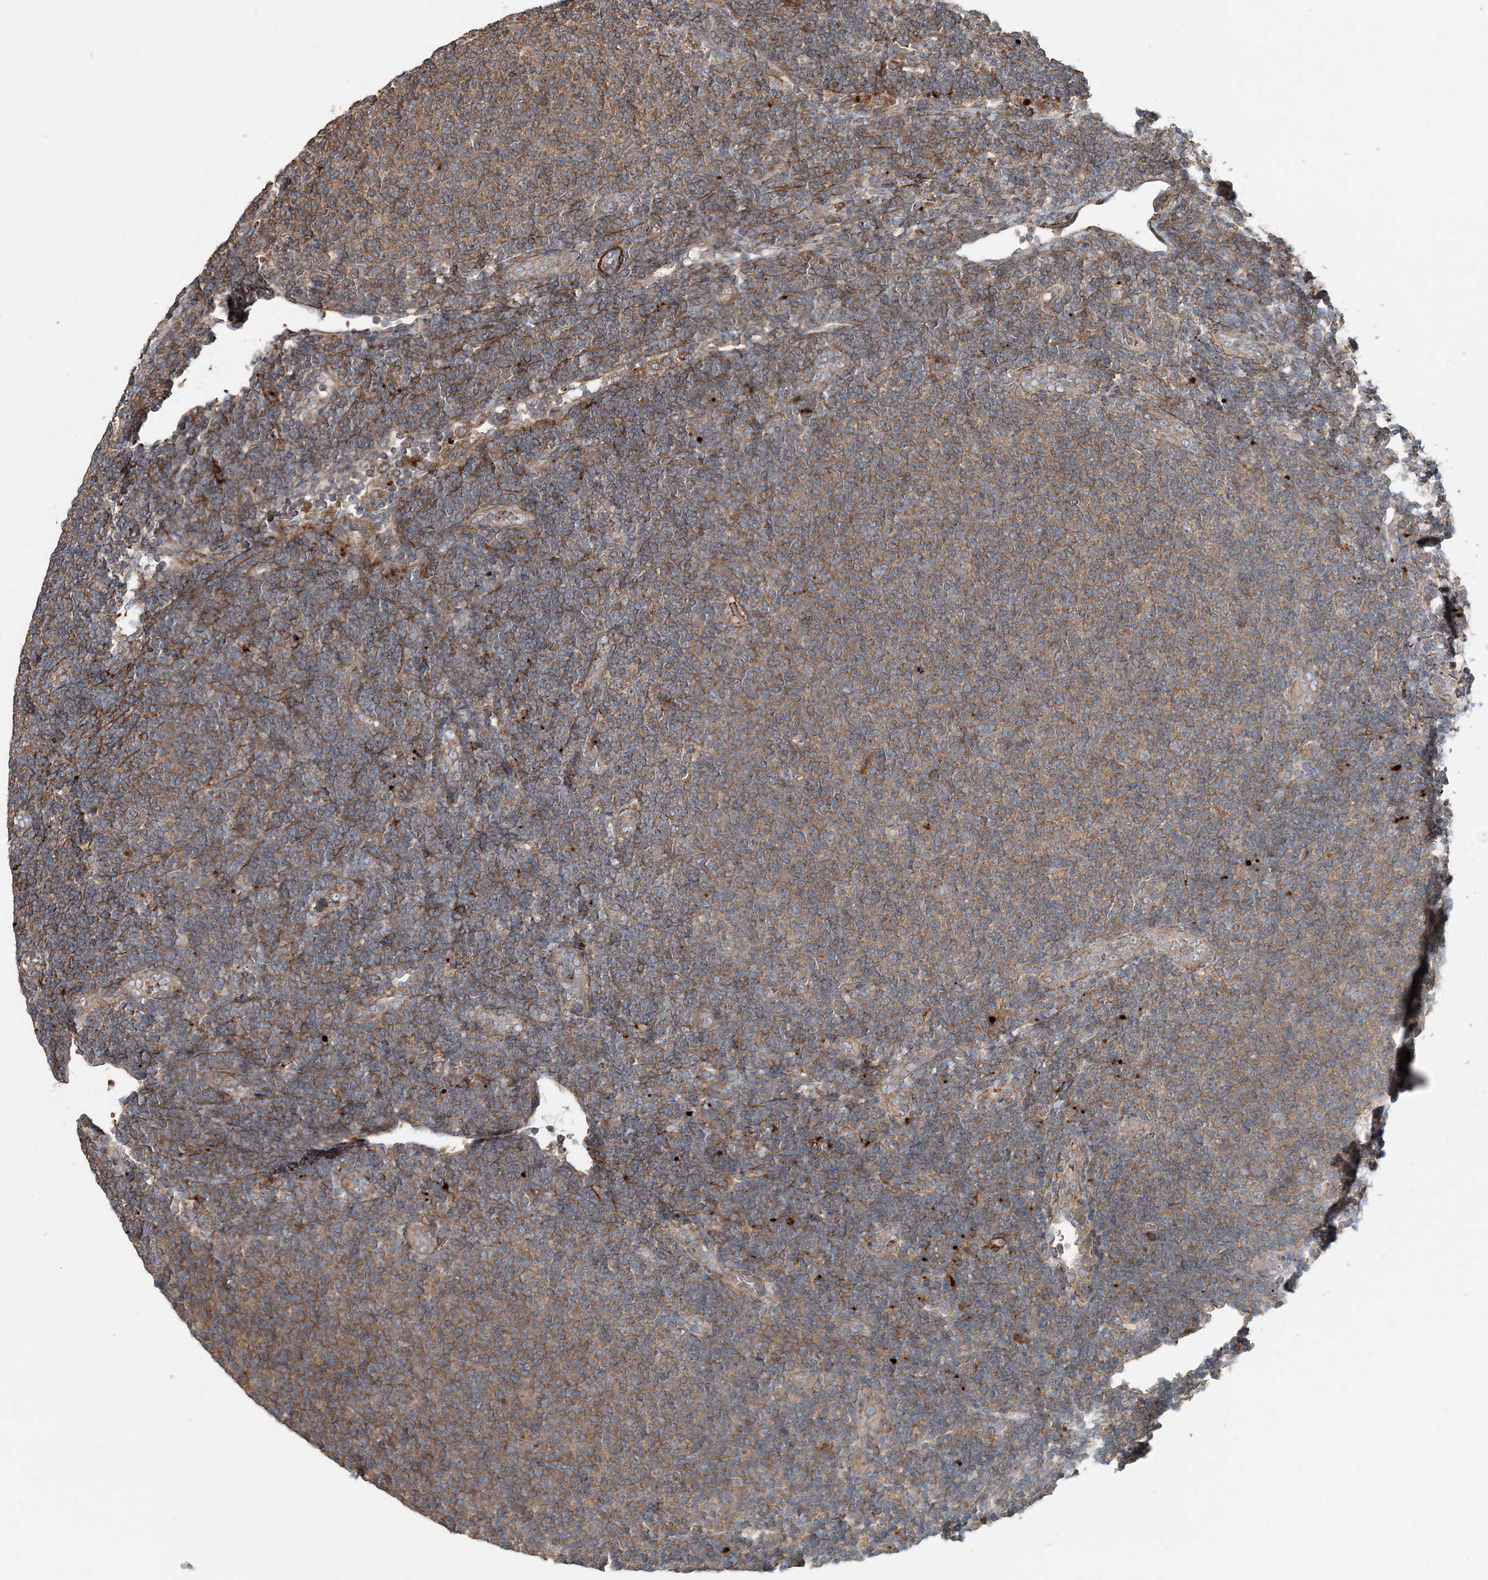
{"staining": {"intensity": "moderate", "quantity": ">75%", "location": "cytoplasmic/membranous"}, "tissue": "lymphoma", "cell_type": "Tumor cells", "image_type": "cancer", "snomed": [{"axis": "morphology", "description": "Malignant lymphoma, non-Hodgkin's type, Low grade"}, {"axis": "topography", "description": "Lymph node"}], "caption": "This photomicrograph displays IHC staining of human lymphoma, with medium moderate cytoplasmic/membranous staining in approximately >75% of tumor cells.", "gene": "TTI1", "patient": {"sex": "male", "age": 66}}